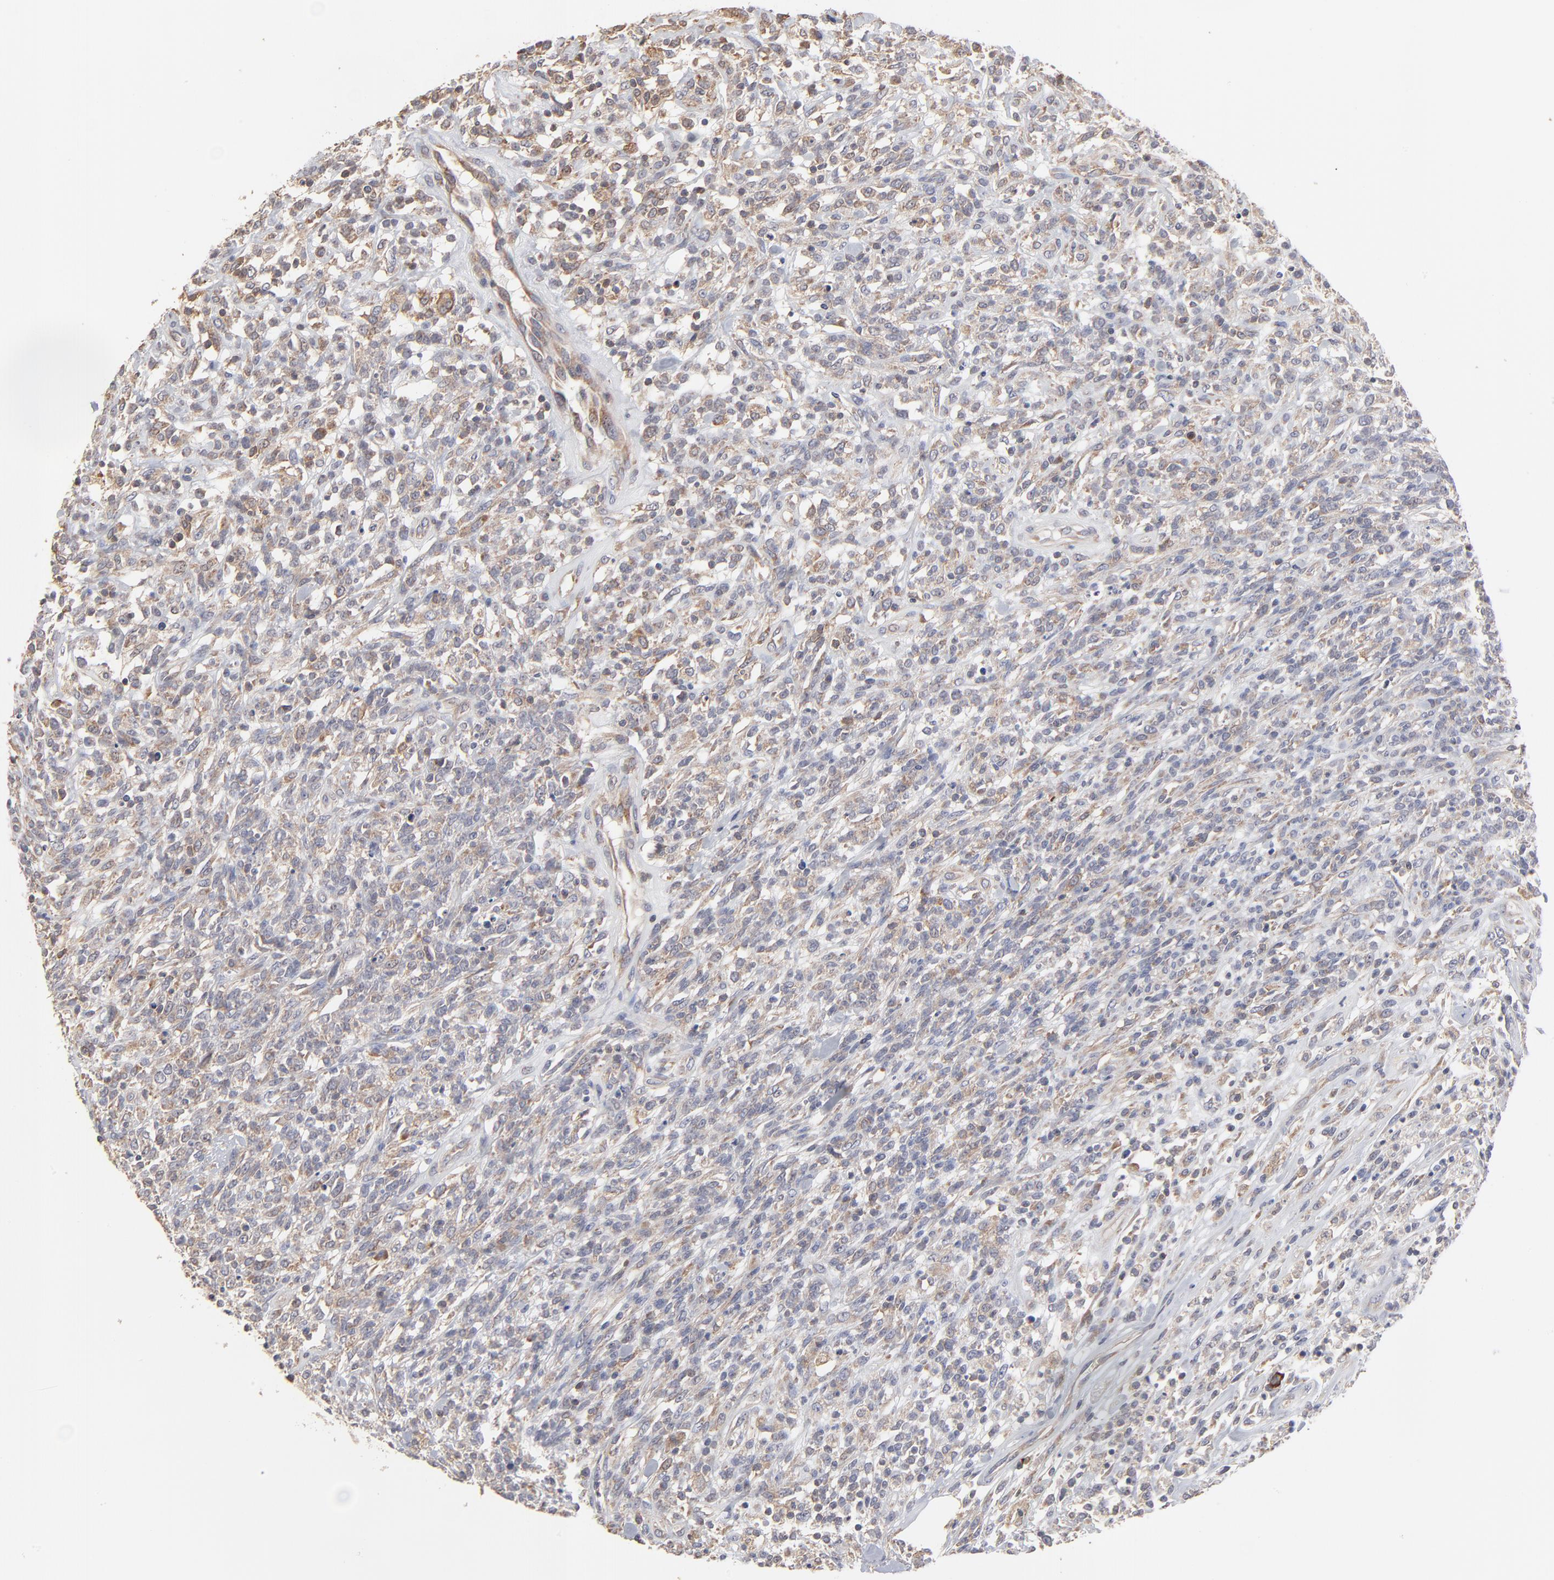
{"staining": {"intensity": "moderate", "quantity": "25%-75%", "location": "cytoplasmic/membranous"}, "tissue": "lymphoma", "cell_type": "Tumor cells", "image_type": "cancer", "snomed": [{"axis": "morphology", "description": "Malignant lymphoma, non-Hodgkin's type, High grade"}, {"axis": "topography", "description": "Lymph node"}], "caption": "Immunohistochemistry (IHC) (DAB) staining of lymphoma demonstrates moderate cytoplasmic/membranous protein expression in about 25%-75% of tumor cells.", "gene": "RNF213", "patient": {"sex": "female", "age": 73}}